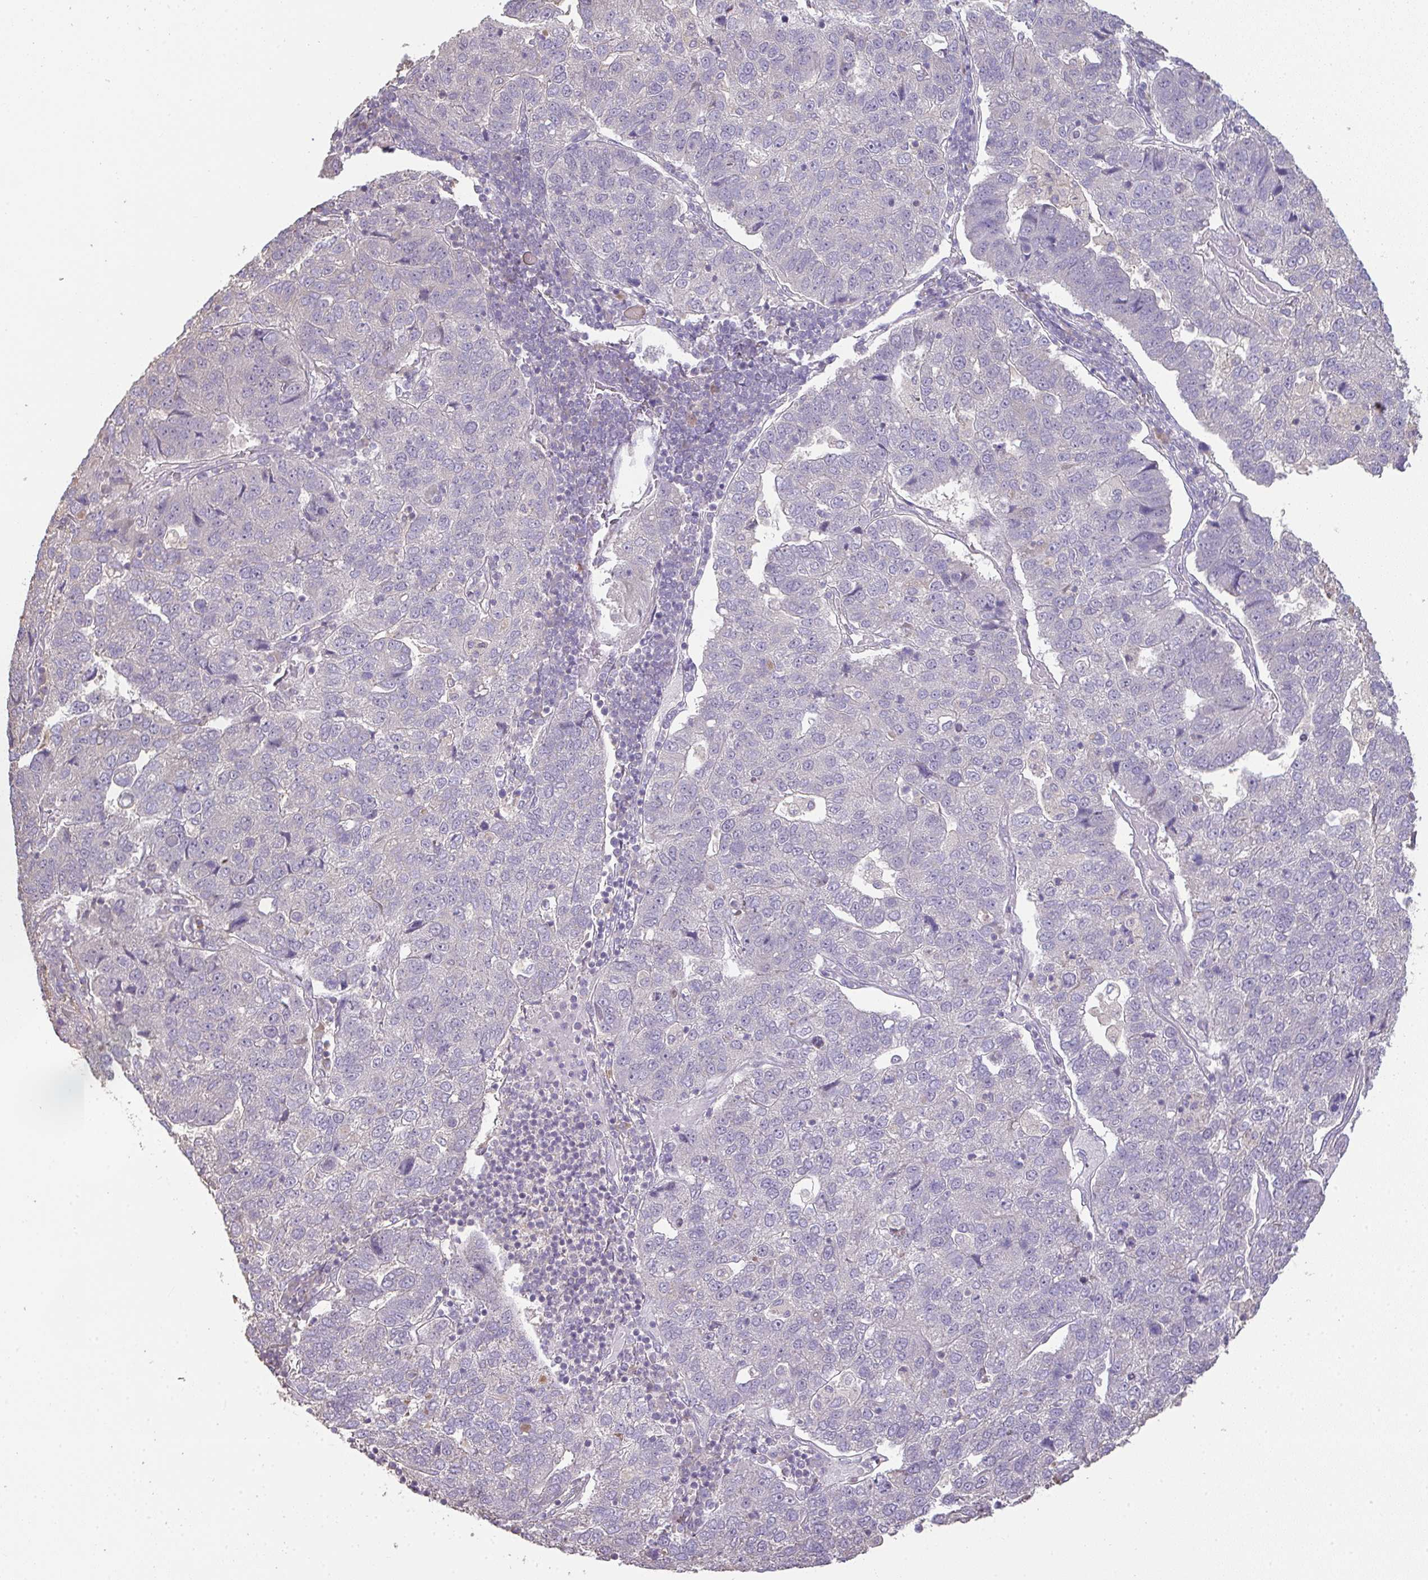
{"staining": {"intensity": "negative", "quantity": "none", "location": "none"}, "tissue": "pancreatic cancer", "cell_type": "Tumor cells", "image_type": "cancer", "snomed": [{"axis": "morphology", "description": "Adenocarcinoma, NOS"}, {"axis": "topography", "description": "Pancreas"}], "caption": "Pancreatic adenocarcinoma was stained to show a protein in brown. There is no significant positivity in tumor cells.", "gene": "BRINP3", "patient": {"sex": "female", "age": 61}}